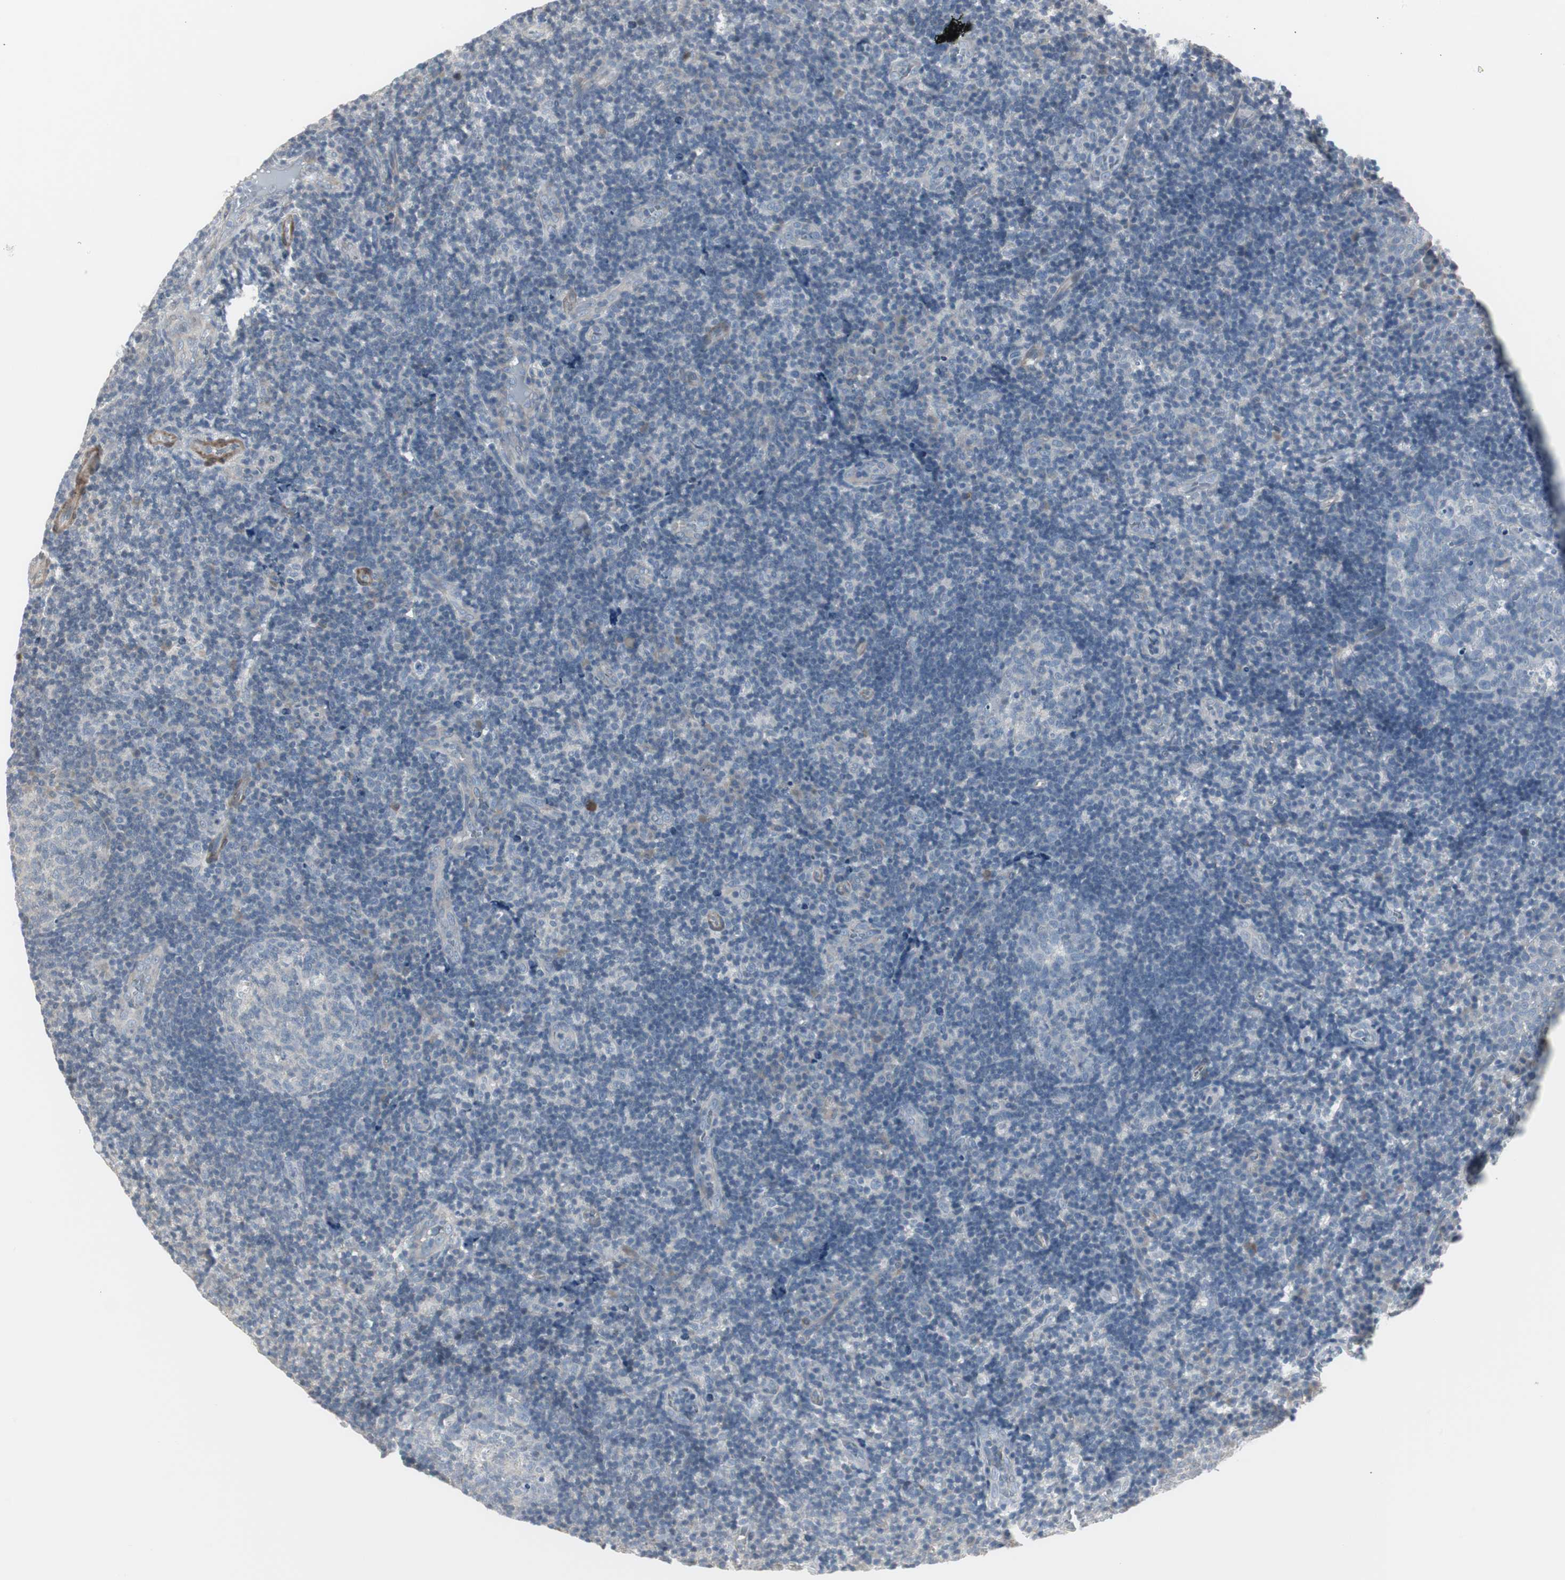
{"staining": {"intensity": "negative", "quantity": "none", "location": "none"}, "tissue": "tonsil", "cell_type": "Germinal center cells", "image_type": "normal", "snomed": [{"axis": "morphology", "description": "Normal tissue, NOS"}, {"axis": "topography", "description": "Tonsil"}], "caption": "Benign tonsil was stained to show a protein in brown. There is no significant staining in germinal center cells.", "gene": "DMPK", "patient": {"sex": "female", "age": 40}}